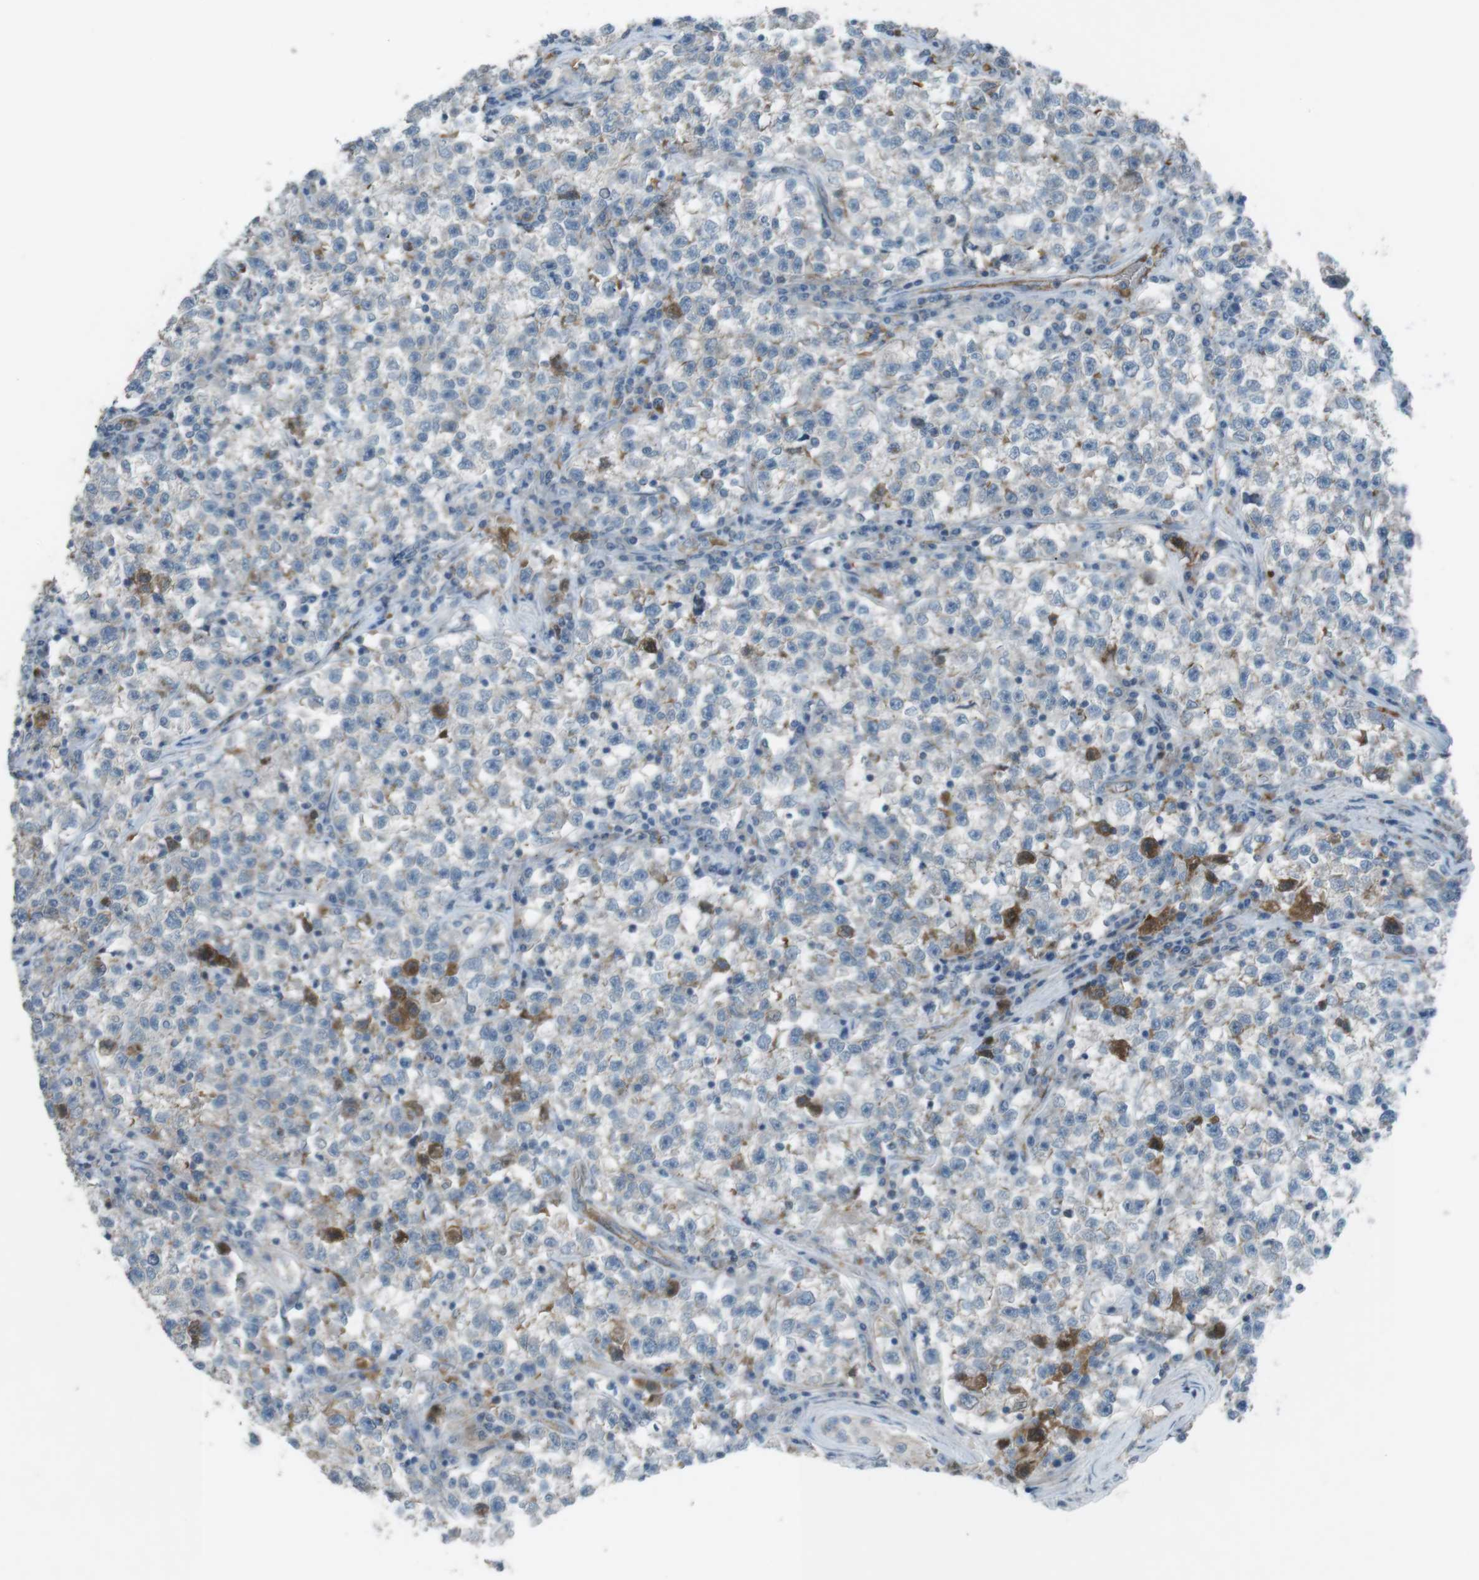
{"staining": {"intensity": "negative", "quantity": "none", "location": "none"}, "tissue": "testis cancer", "cell_type": "Tumor cells", "image_type": "cancer", "snomed": [{"axis": "morphology", "description": "Seminoma, NOS"}, {"axis": "topography", "description": "Testis"}], "caption": "The immunohistochemistry (IHC) photomicrograph has no significant expression in tumor cells of testis cancer (seminoma) tissue. (Stains: DAB (3,3'-diaminobenzidine) immunohistochemistry (IHC) with hematoxylin counter stain, Microscopy: brightfield microscopy at high magnification).", "gene": "SPTA1", "patient": {"sex": "male", "age": 22}}